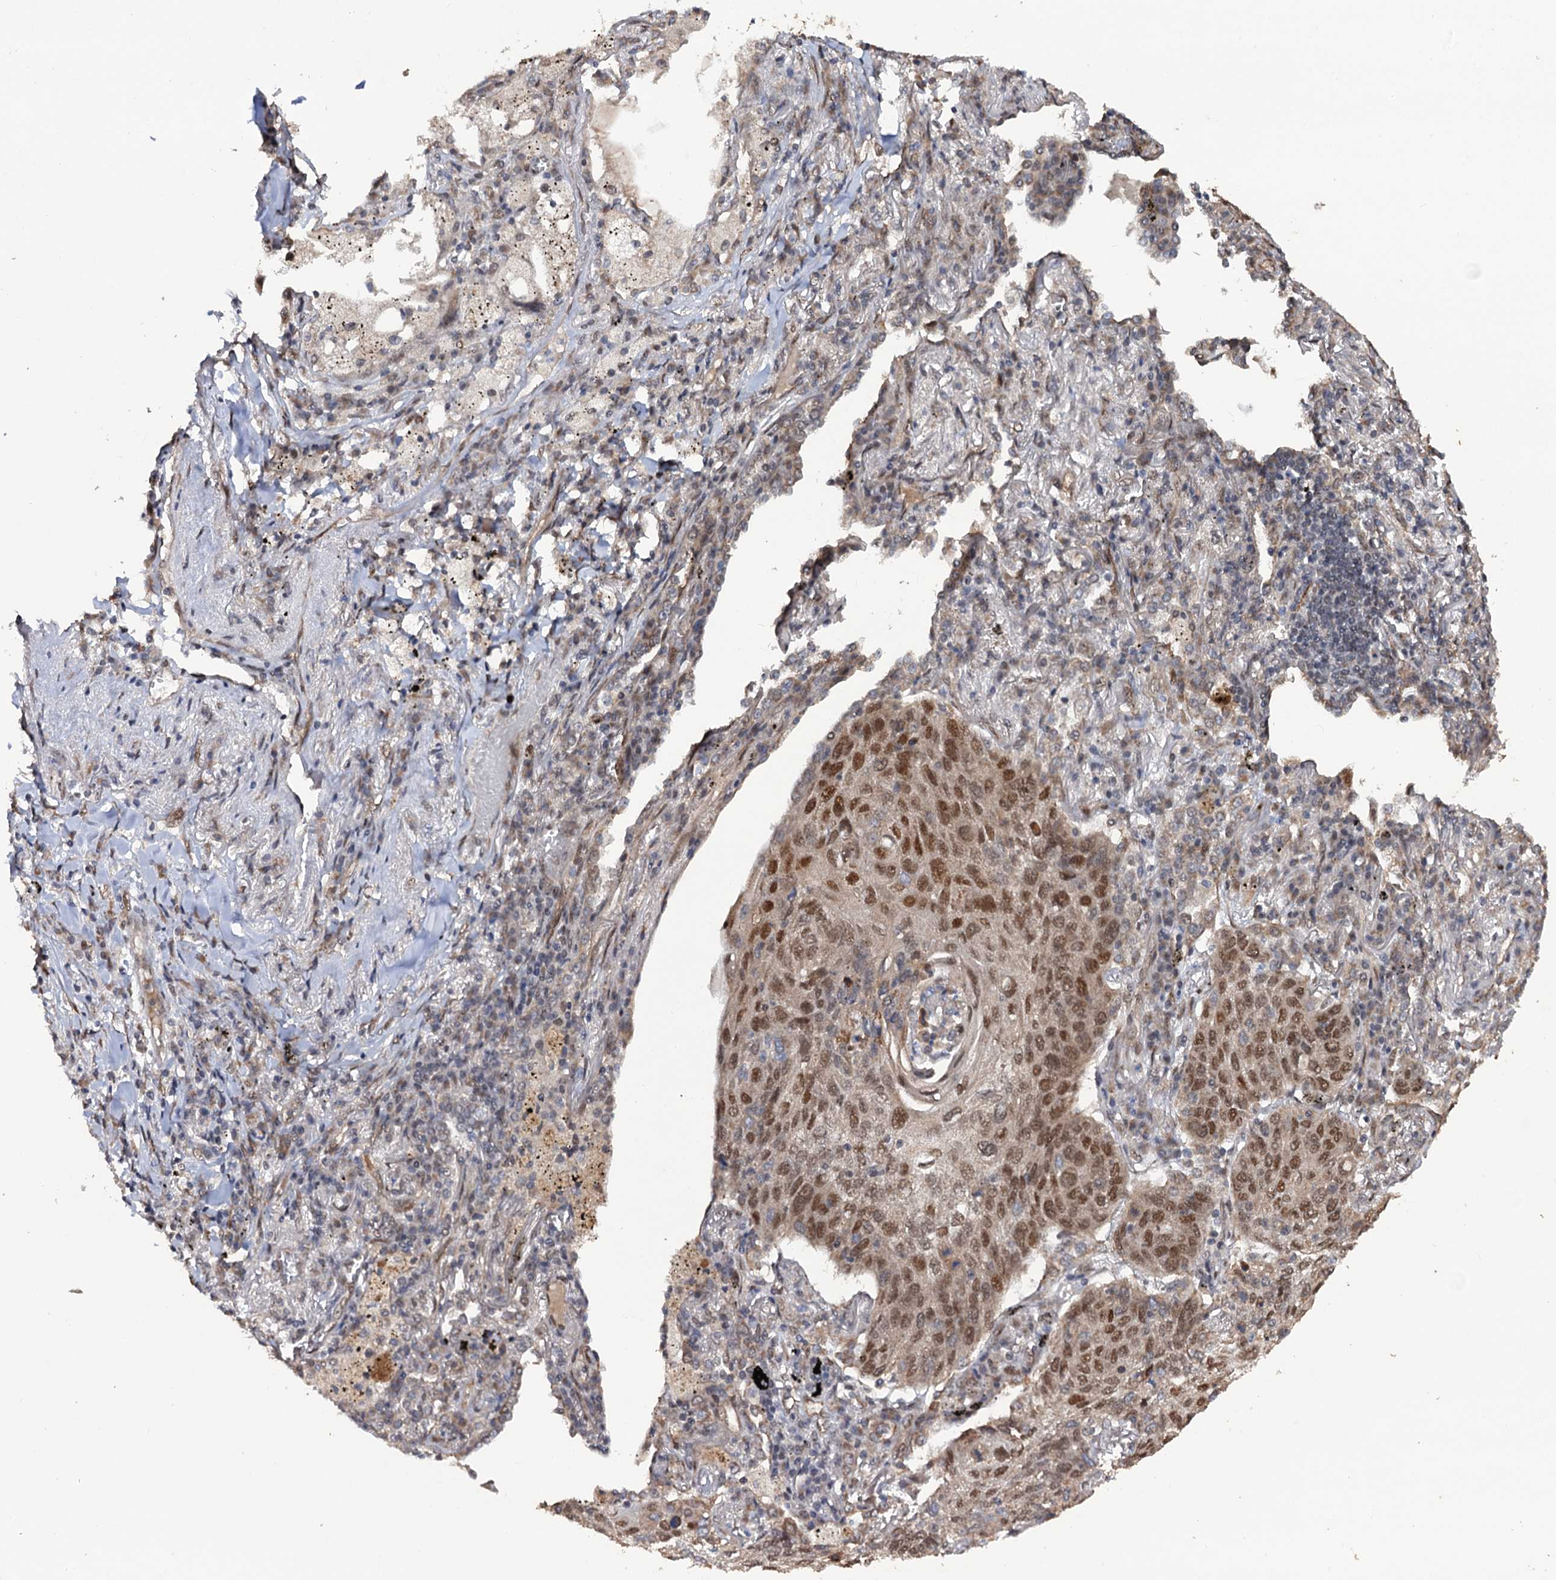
{"staining": {"intensity": "moderate", "quantity": ">75%", "location": "nuclear"}, "tissue": "lung cancer", "cell_type": "Tumor cells", "image_type": "cancer", "snomed": [{"axis": "morphology", "description": "Squamous cell carcinoma, NOS"}, {"axis": "topography", "description": "Lung"}], "caption": "DAB (3,3'-diaminobenzidine) immunohistochemical staining of human squamous cell carcinoma (lung) reveals moderate nuclear protein expression in about >75% of tumor cells.", "gene": "LRRC63", "patient": {"sex": "female", "age": 63}}